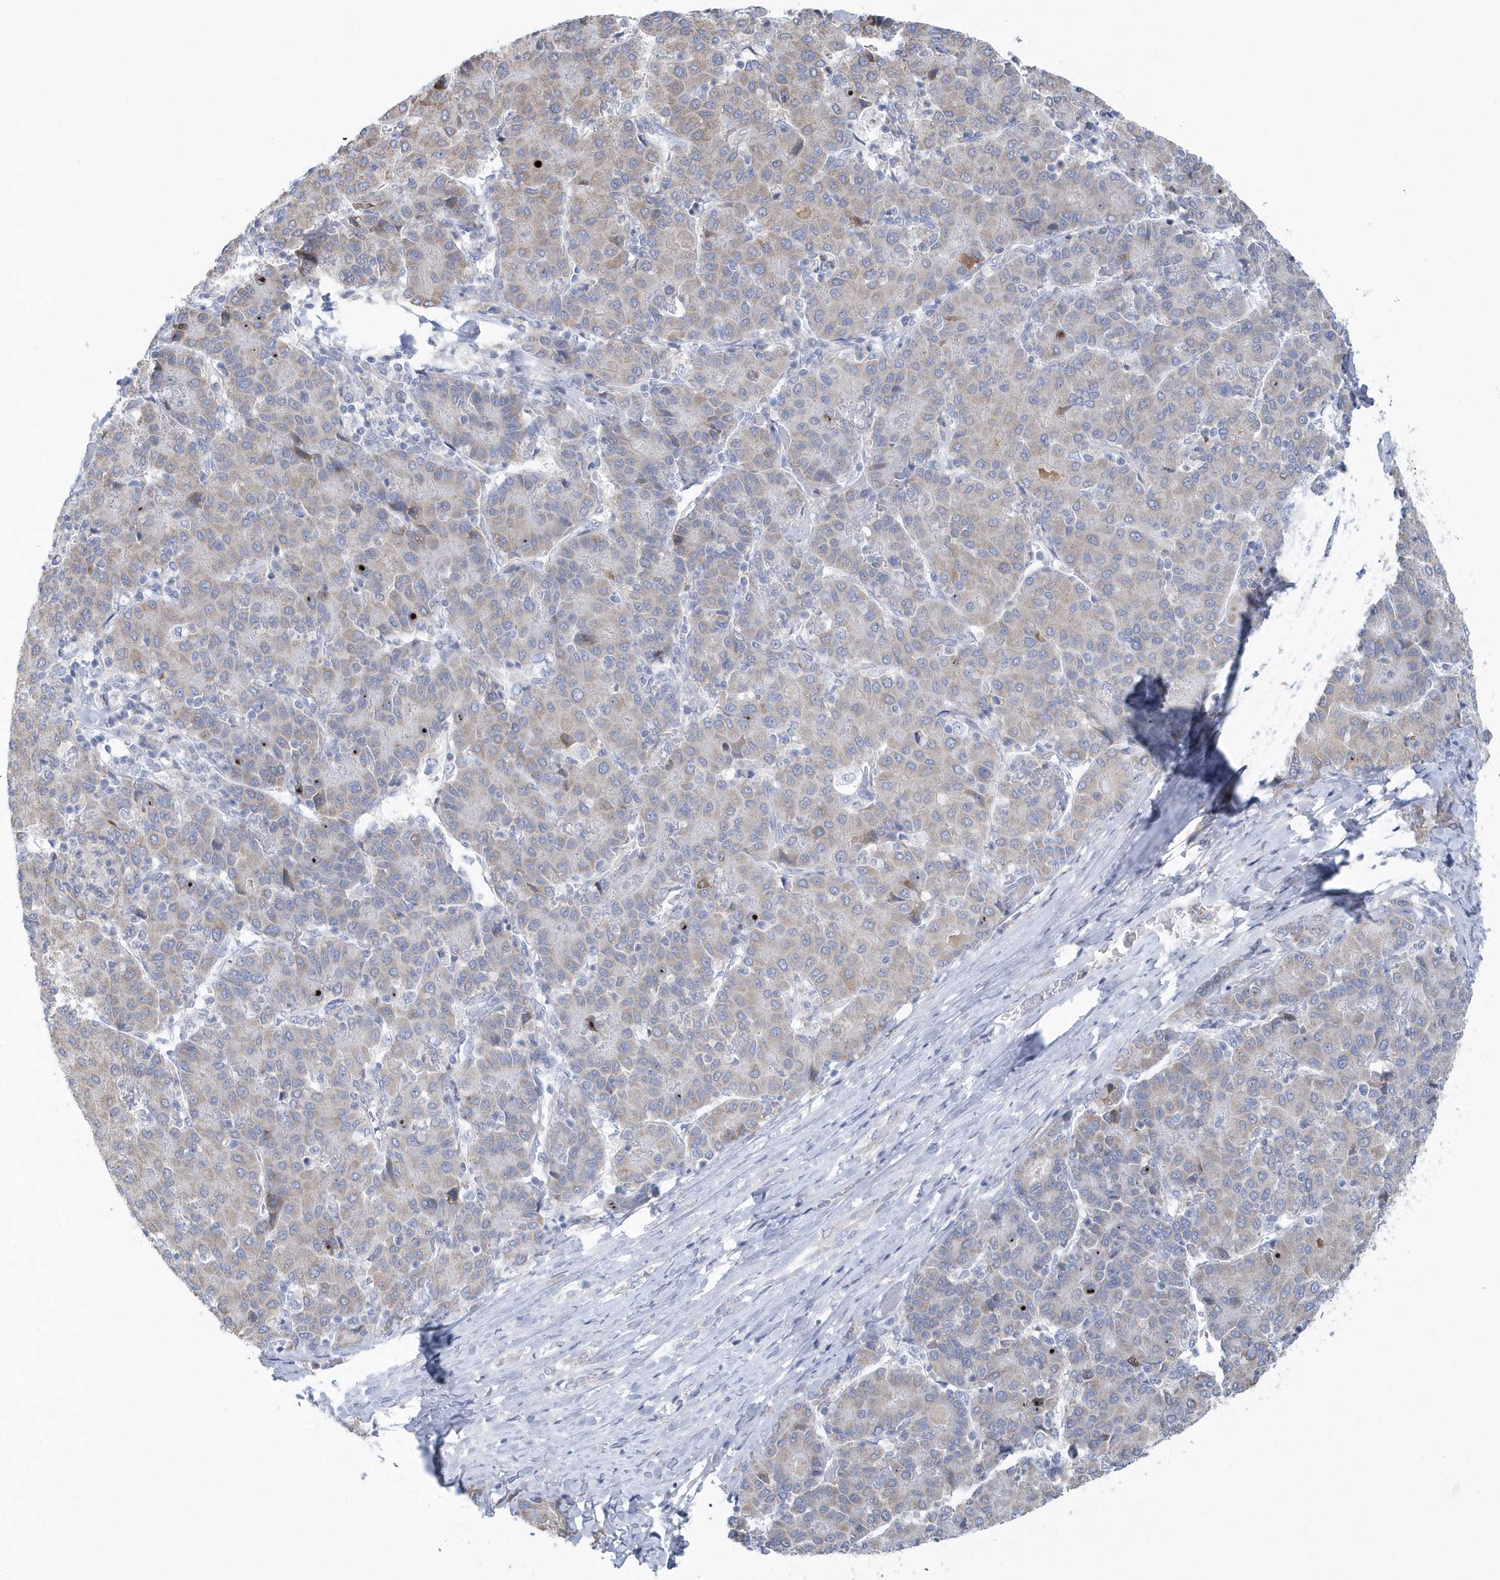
{"staining": {"intensity": "weak", "quantity": "<25%", "location": "cytoplasmic/membranous"}, "tissue": "liver cancer", "cell_type": "Tumor cells", "image_type": "cancer", "snomed": [{"axis": "morphology", "description": "Carcinoma, Hepatocellular, NOS"}, {"axis": "topography", "description": "Liver"}], "caption": "Liver cancer was stained to show a protein in brown. There is no significant positivity in tumor cells. (Stains: DAB (3,3'-diaminobenzidine) immunohistochemistry (IHC) with hematoxylin counter stain, Microscopy: brightfield microscopy at high magnification).", "gene": "SPATA18", "patient": {"sex": "male", "age": 65}}